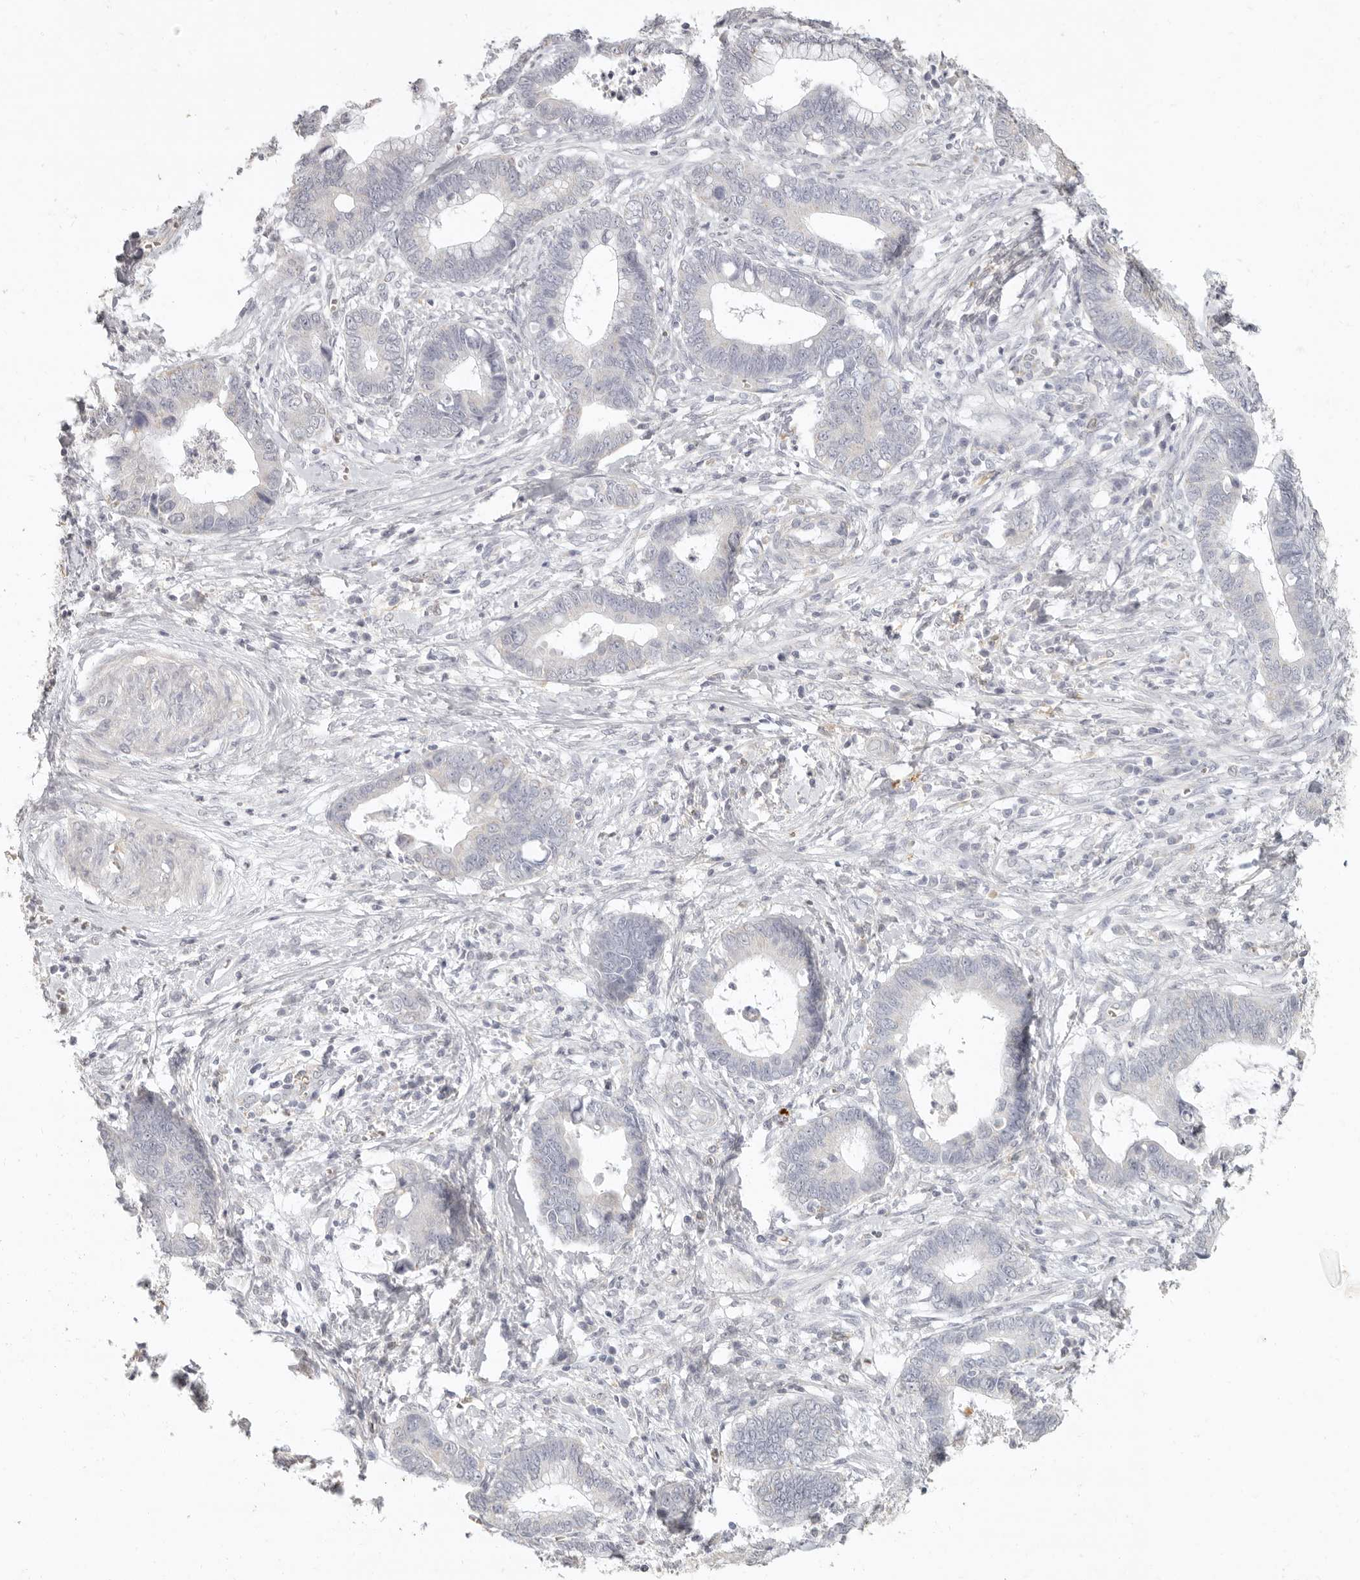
{"staining": {"intensity": "negative", "quantity": "none", "location": "none"}, "tissue": "cervical cancer", "cell_type": "Tumor cells", "image_type": "cancer", "snomed": [{"axis": "morphology", "description": "Adenocarcinoma, NOS"}, {"axis": "topography", "description": "Cervix"}], "caption": "High power microscopy image of an immunohistochemistry histopathology image of adenocarcinoma (cervical), revealing no significant staining in tumor cells.", "gene": "NIBAN1", "patient": {"sex": "female", "age": 44}}